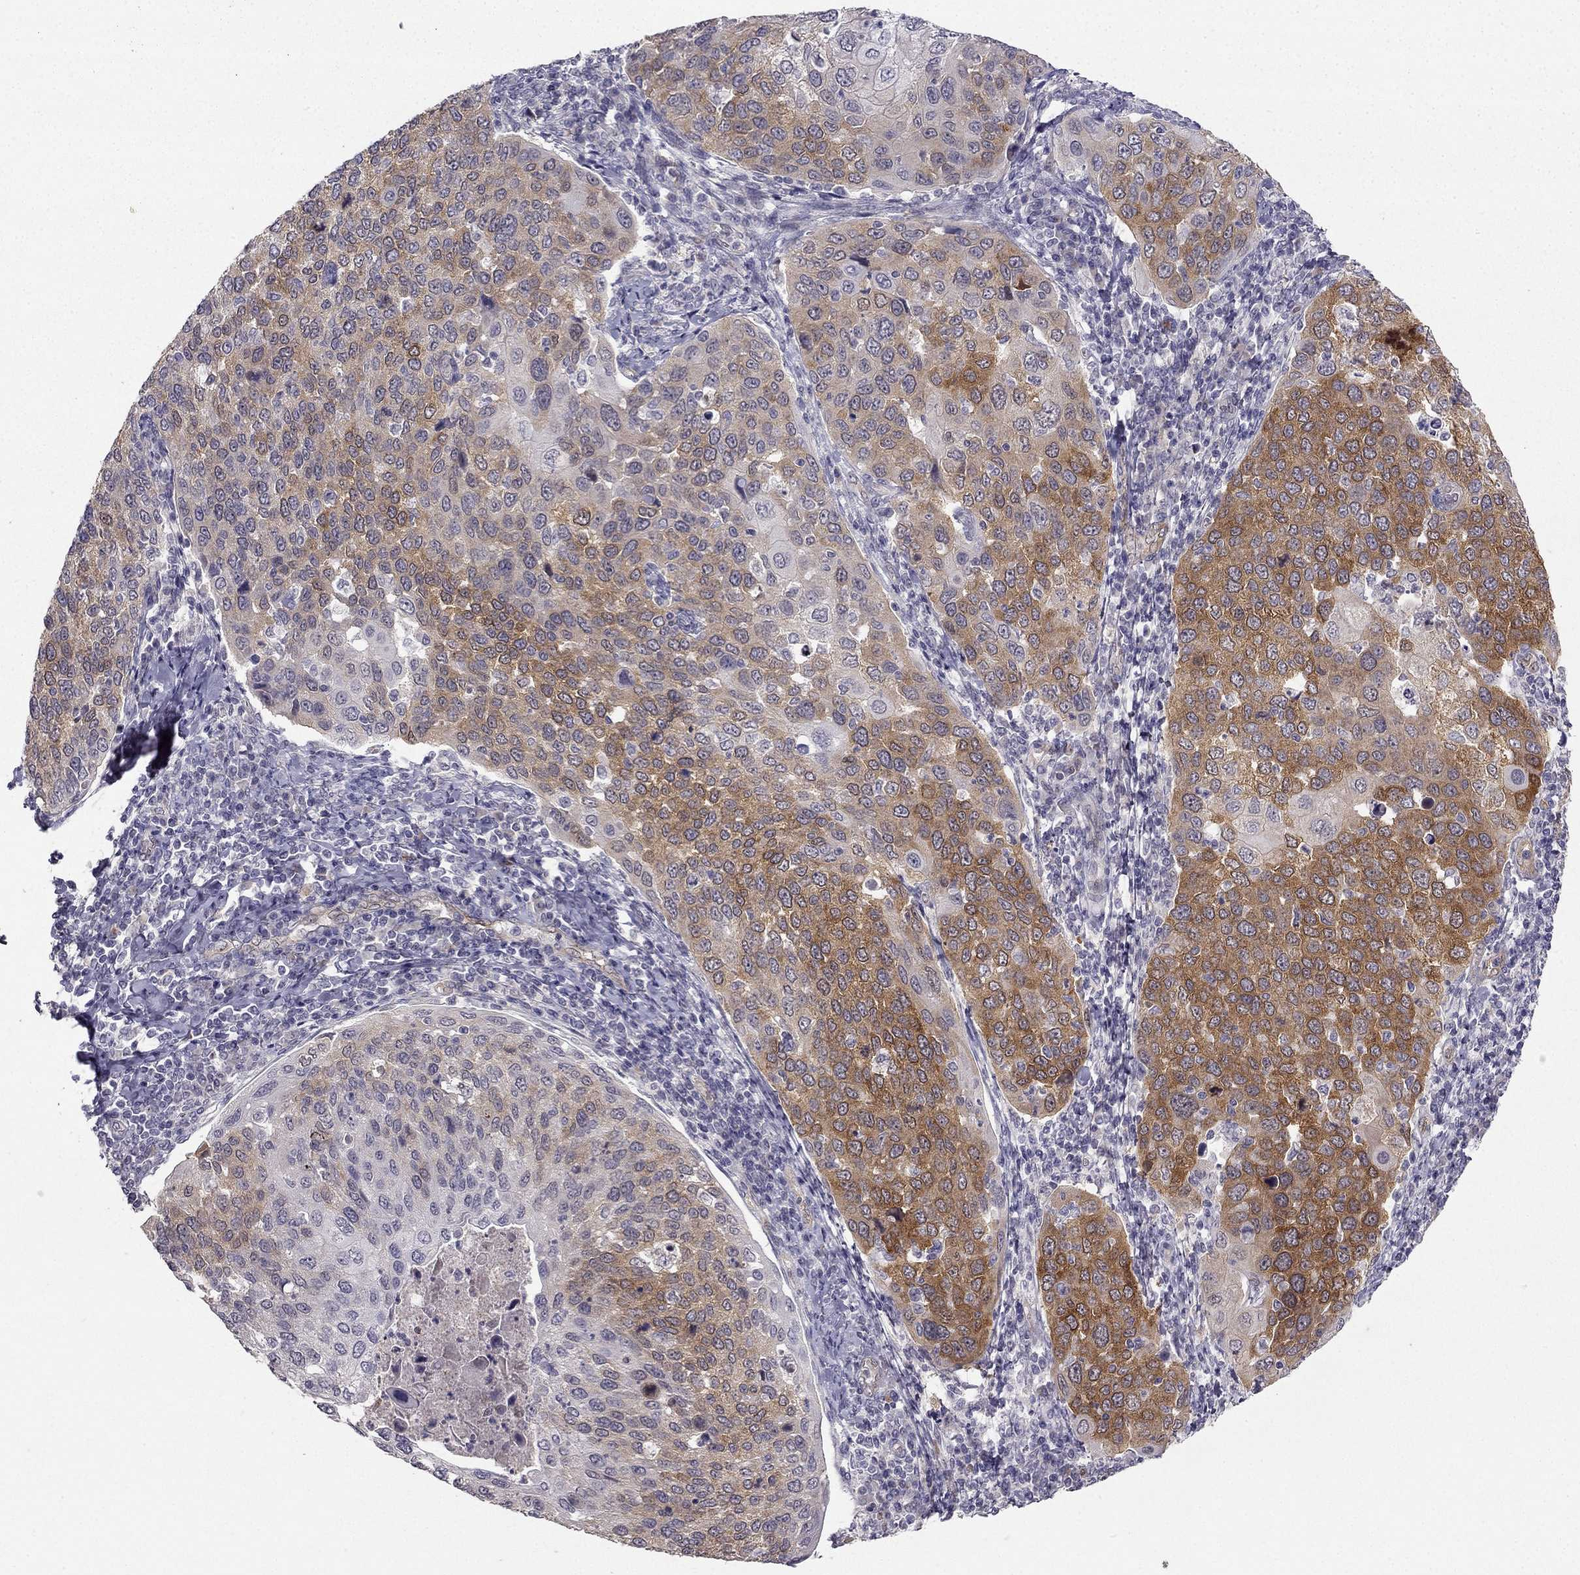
{"staining": {"intensity": "strong", "quantity": "<25%", "location": "cytoplasmic/membranous"}, "tissue": "cervical cancer", "cell_type": "Tumor cells", "image_type": "cancer", "snomed": [{"axis": "morphology", "description": "Squamous cell carcinoma, NOS"}, {"axis": "topography", "description": "Cervix"}], "caption": "Protein expression analysis of cervical squamous cell carcinoma demonstrates strong cytoplasmic/membranous positivity in approximately <25% of tumor cells.", "gene": "NQO1", "patient": {"sex": "female", "age": 54}}